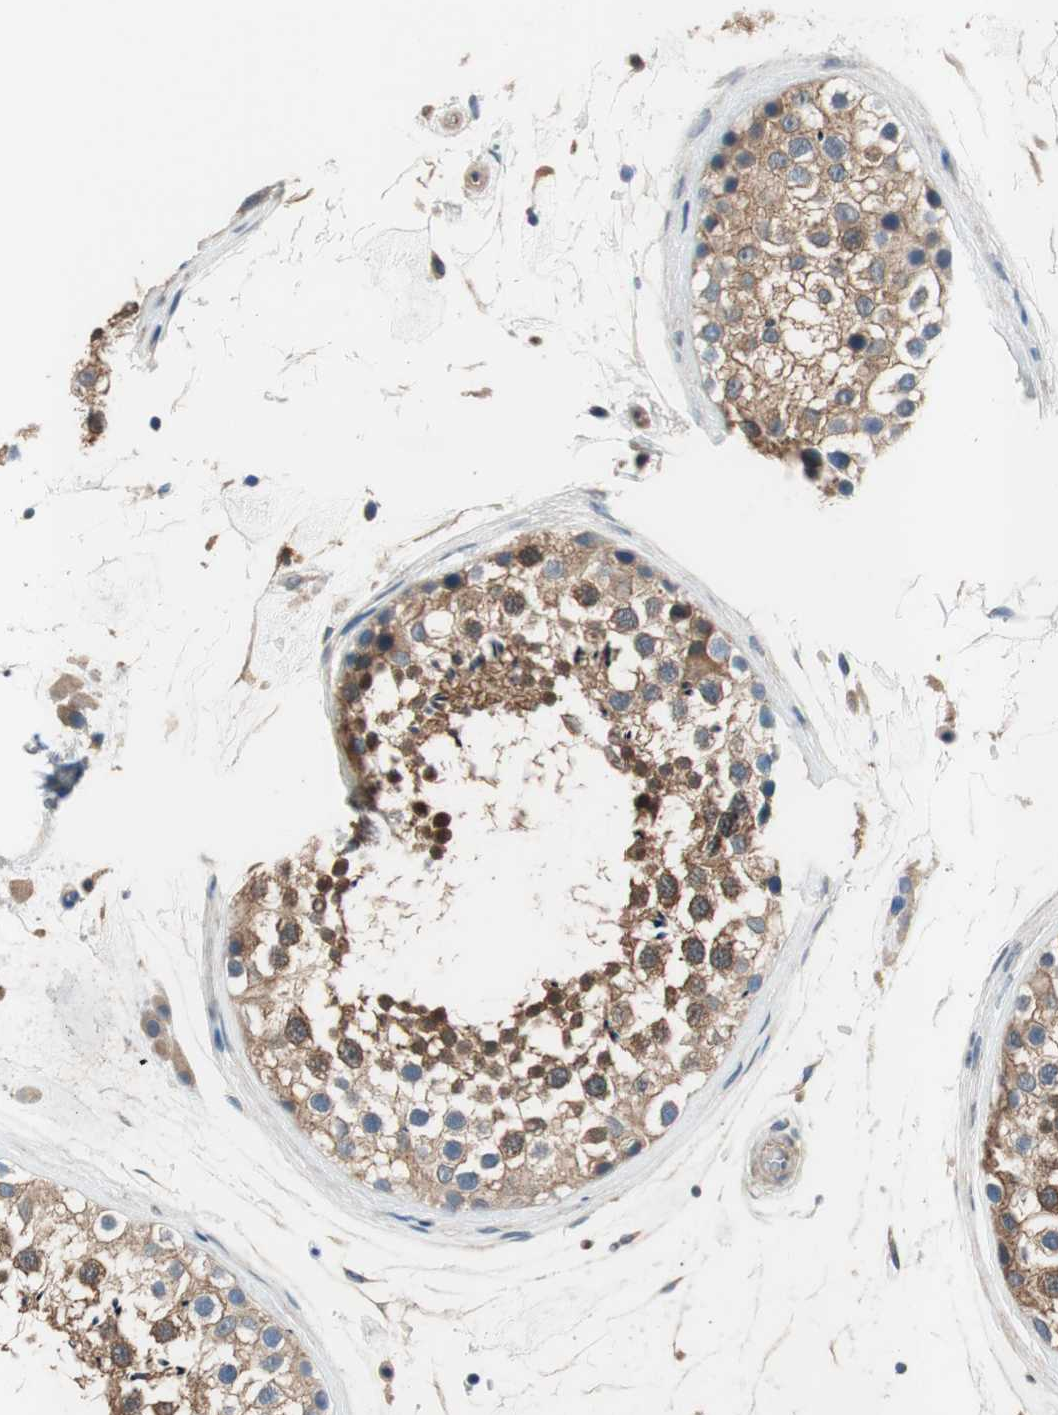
{"staining": {"intensity": "moderate", "quantity": ">75%", "location": "cytoplasmic/membranous"}, "tissue": "testis", "cell_type": "Cells in seminiferous ducts", "image_type": "normal", "snomed": [{"axis": "morphology", "description": "Normal tissue, NOS"}, {"axis": "topography", "description": "Testis"}], "caption": "Immunohistochemistry (IHC) micrograph of benign human testis stained for a protein (brown), which demonstrates medium levels of moderate cytoplasmic/membranous positivity in approximately >75% of cells in seminiferous ducts.", "gene": "CALML3", "patient": {"sex": "male", "age": 46}}